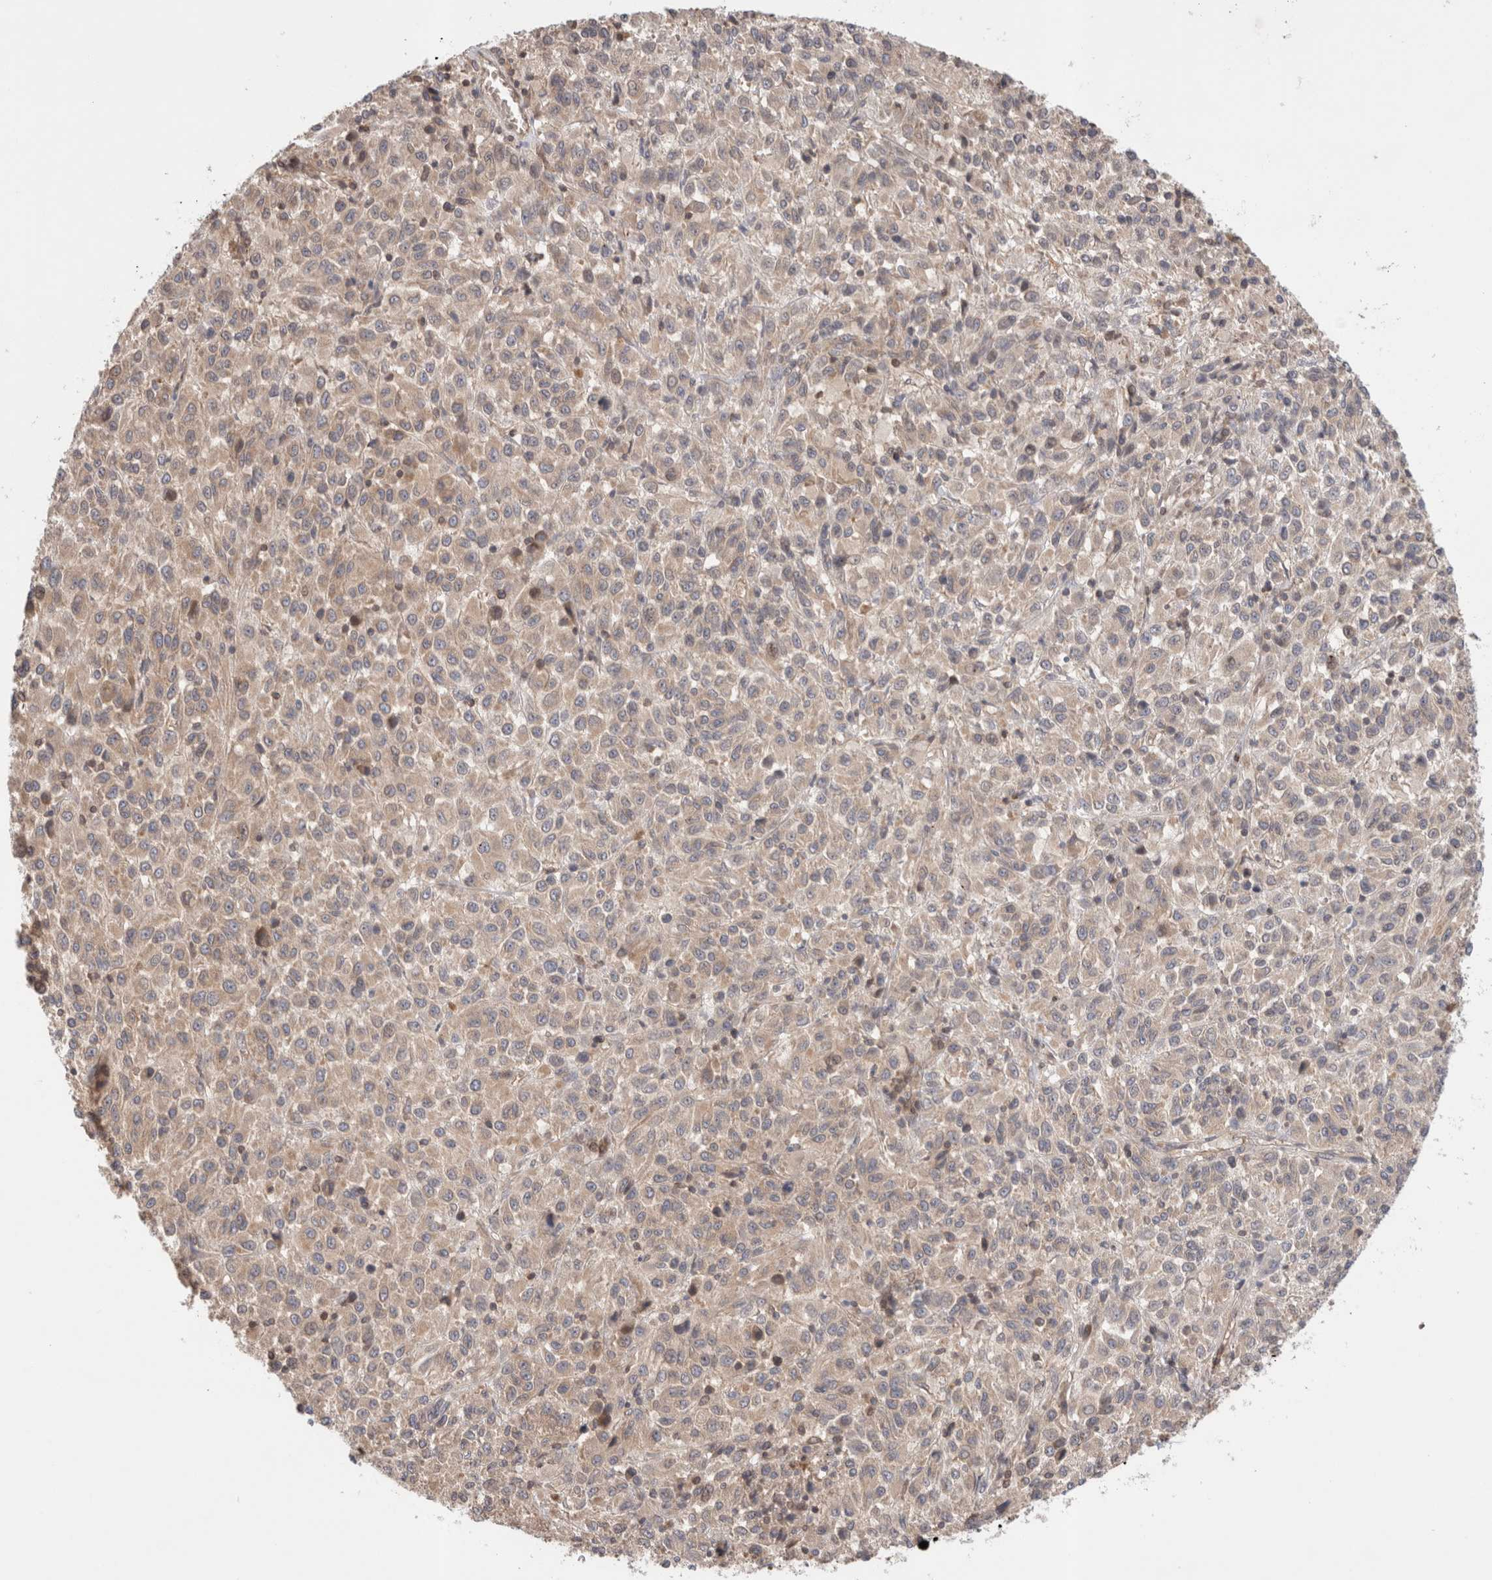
{"staining": {"intensity": "weak", "quantity": "25%-75%", "location": "cytoplasmic/membranous"}, "tissue": "melanoma", "cell_type": "Tumor cells", "image_type": "cancer", "snomed": [{"axis": "morphology", "description": "Malignant melanoma, Metastatic site"}, {"axis": "topography", "description": "Lung"}], "caption": "Melanoma was stained to show a protein in brown. There is low levels of weak cytoplasmic/membranous staining in approximately 25%-75% of tumor cells. Using DAB (3,3'-diaminobenzidine) (brown) and hematoxylin (blue) stains, captured at high magnification using brightfield microscopy.", "gene": "SIKE1", "patient": {"sex": "male", "age": 64}}